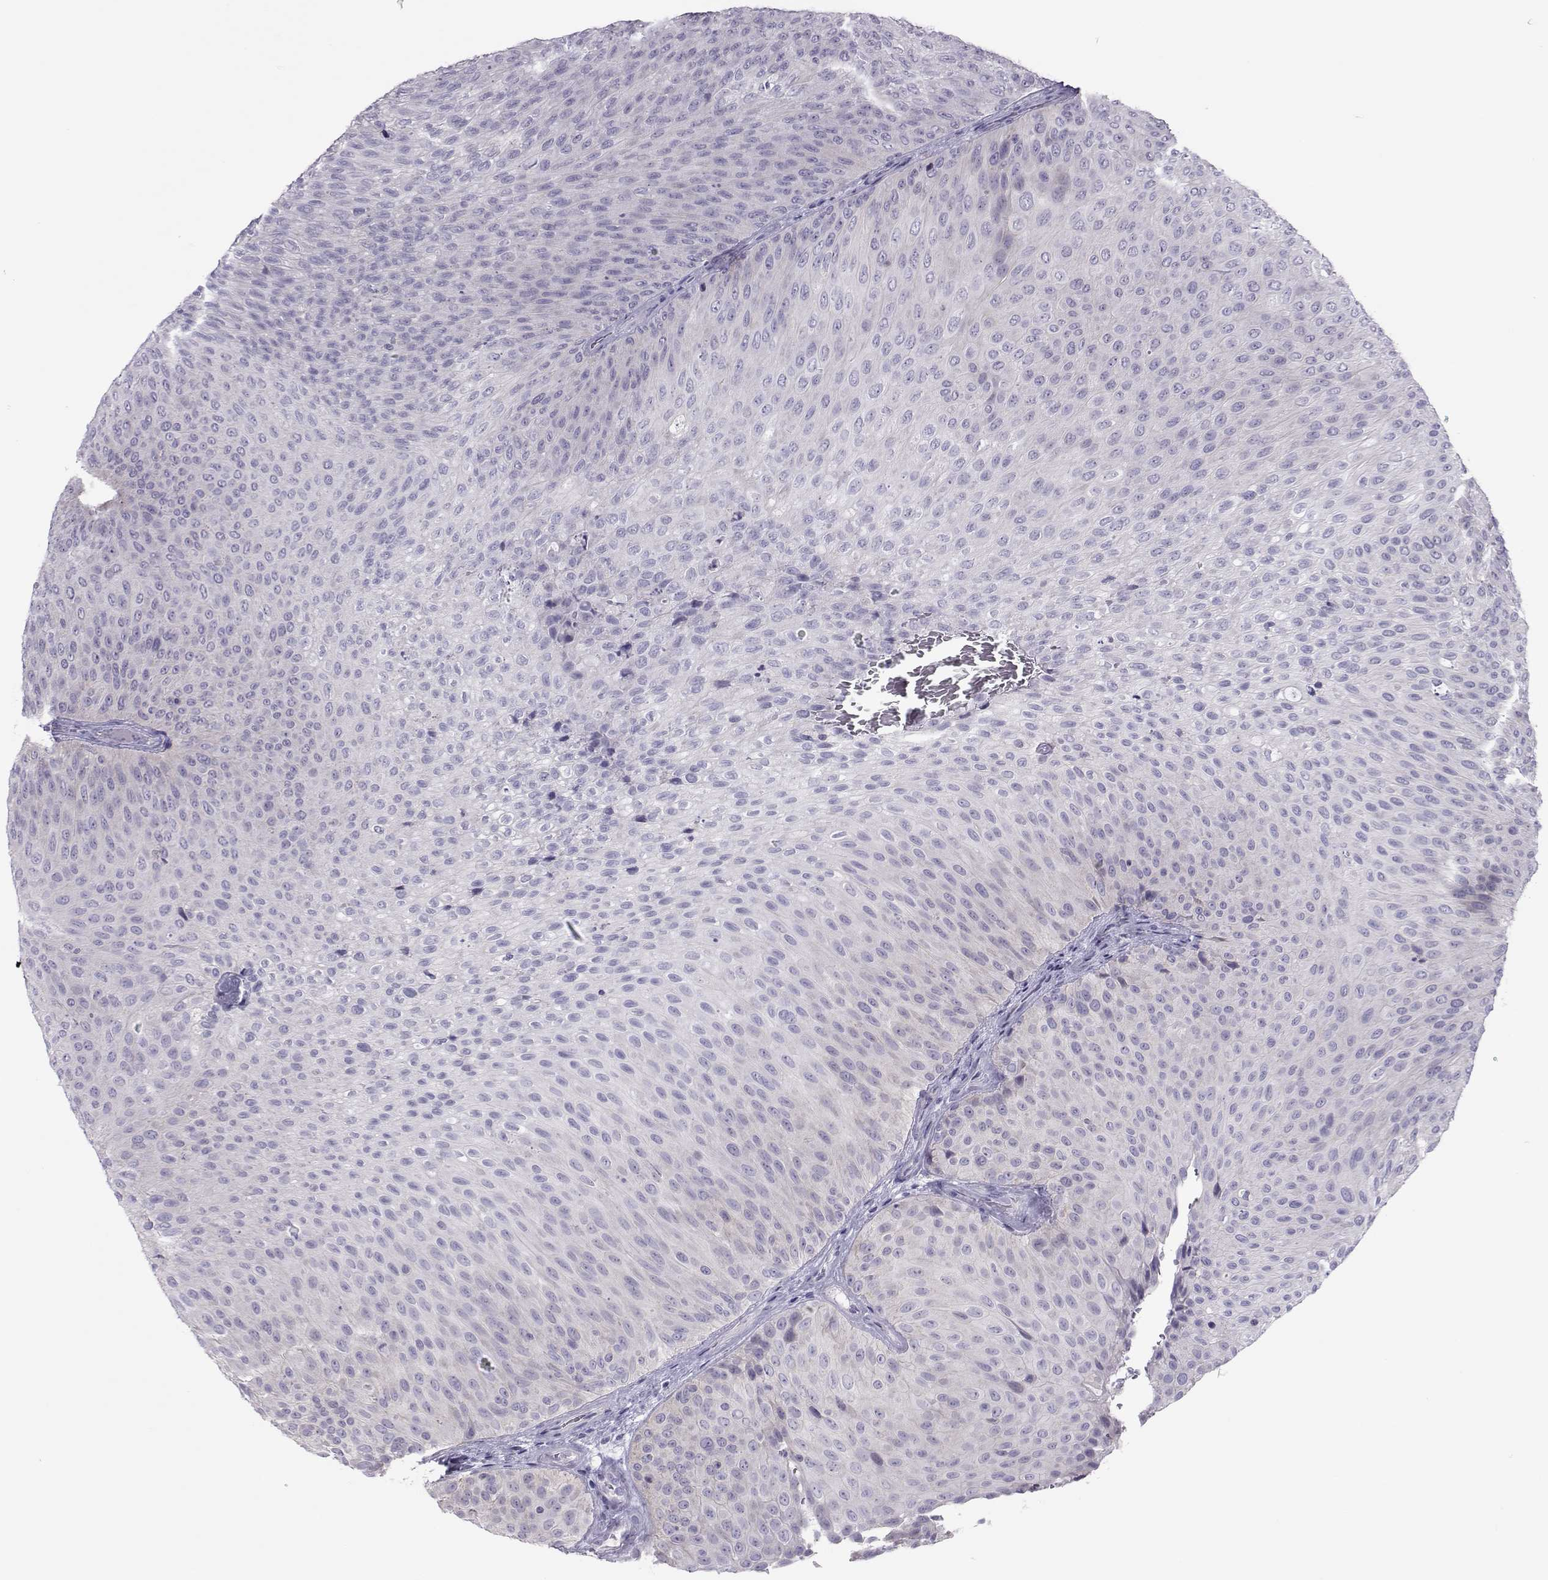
{"staining": {"intensity": "negative", "quantity": "none", "location": "none"}, "tissue": "urothelial cancer", "cell_type": "Tumor cells", "image_type": "cancer", "snomed": [{"axis": "morphology", "description": "Urothelial carcinoma, Low grade"}, {"axis": "topography", "description": "Urinary bladder"}], "caption": "IHC photomicrograph of neoplastic tissue: low-grade urothelial carcinoma stained with DAB (3,3'-diaminobenzidine) exhibits no significant protein staining in tumor cells.", "gene": "TRPM7", "patient": {"sex": "male", "age": 78}}